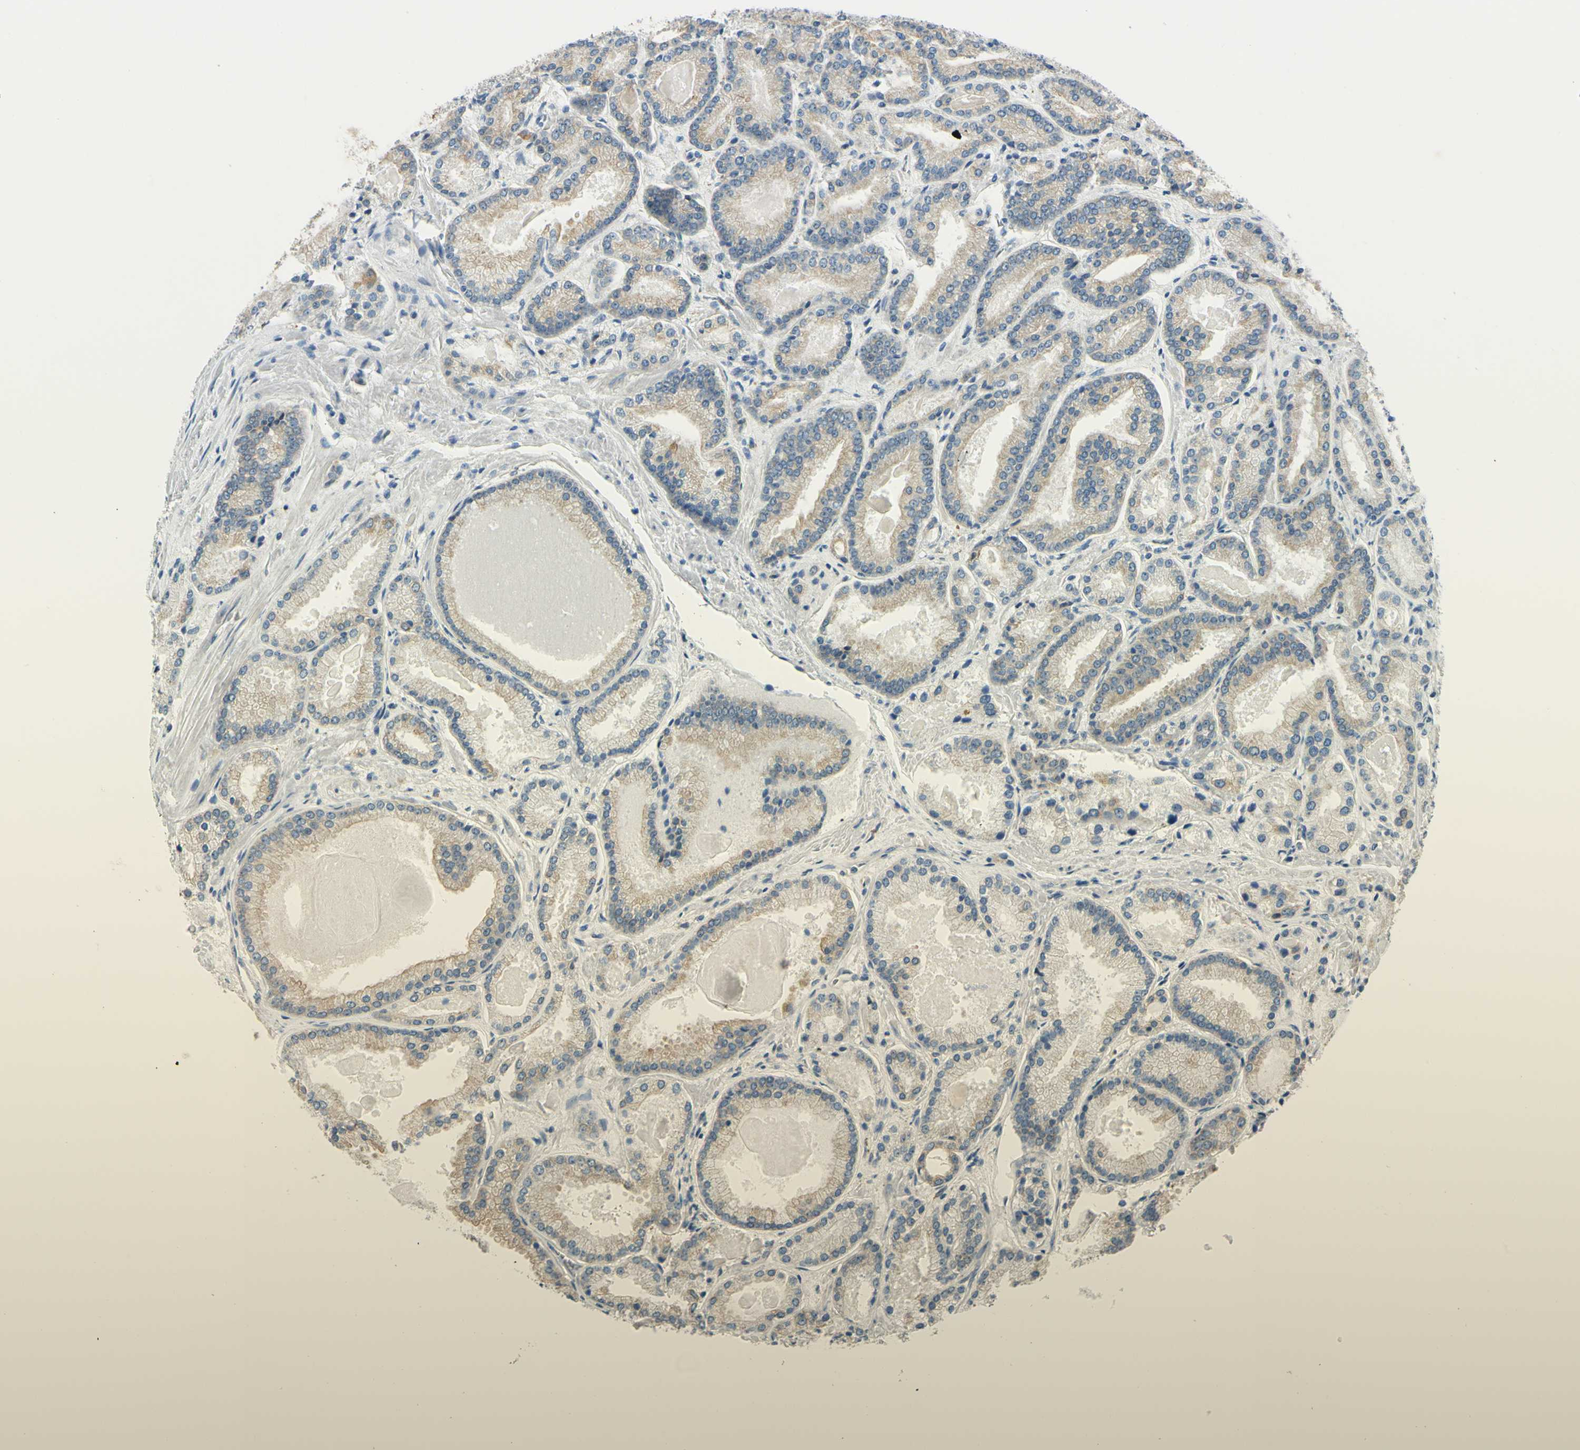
{"staining": {"intensity": "moderate", "quantity": ">75%", "location": "cytoplasmic/membranous"}, "tissue": "prostate cancer", "cell_type": "Tumor cells", "image_type": "cancer", "snomed": [{"axis": "morphology", "description": "Adenocarcinoma, Low grade"}, {"axis": "topography", "description": "Prostate"}], "caption": "Prostate cancer (adenocarcinoma (low-grade)) stained with DAB (3,3'-diaminobenzidine) IHC exhibits medium levels of moderate cytoplasmic/membranous expression in approximately >75% of tumor cells.", "gene": "LAMA3", "patient": {"sex": "male", "age": 59}}